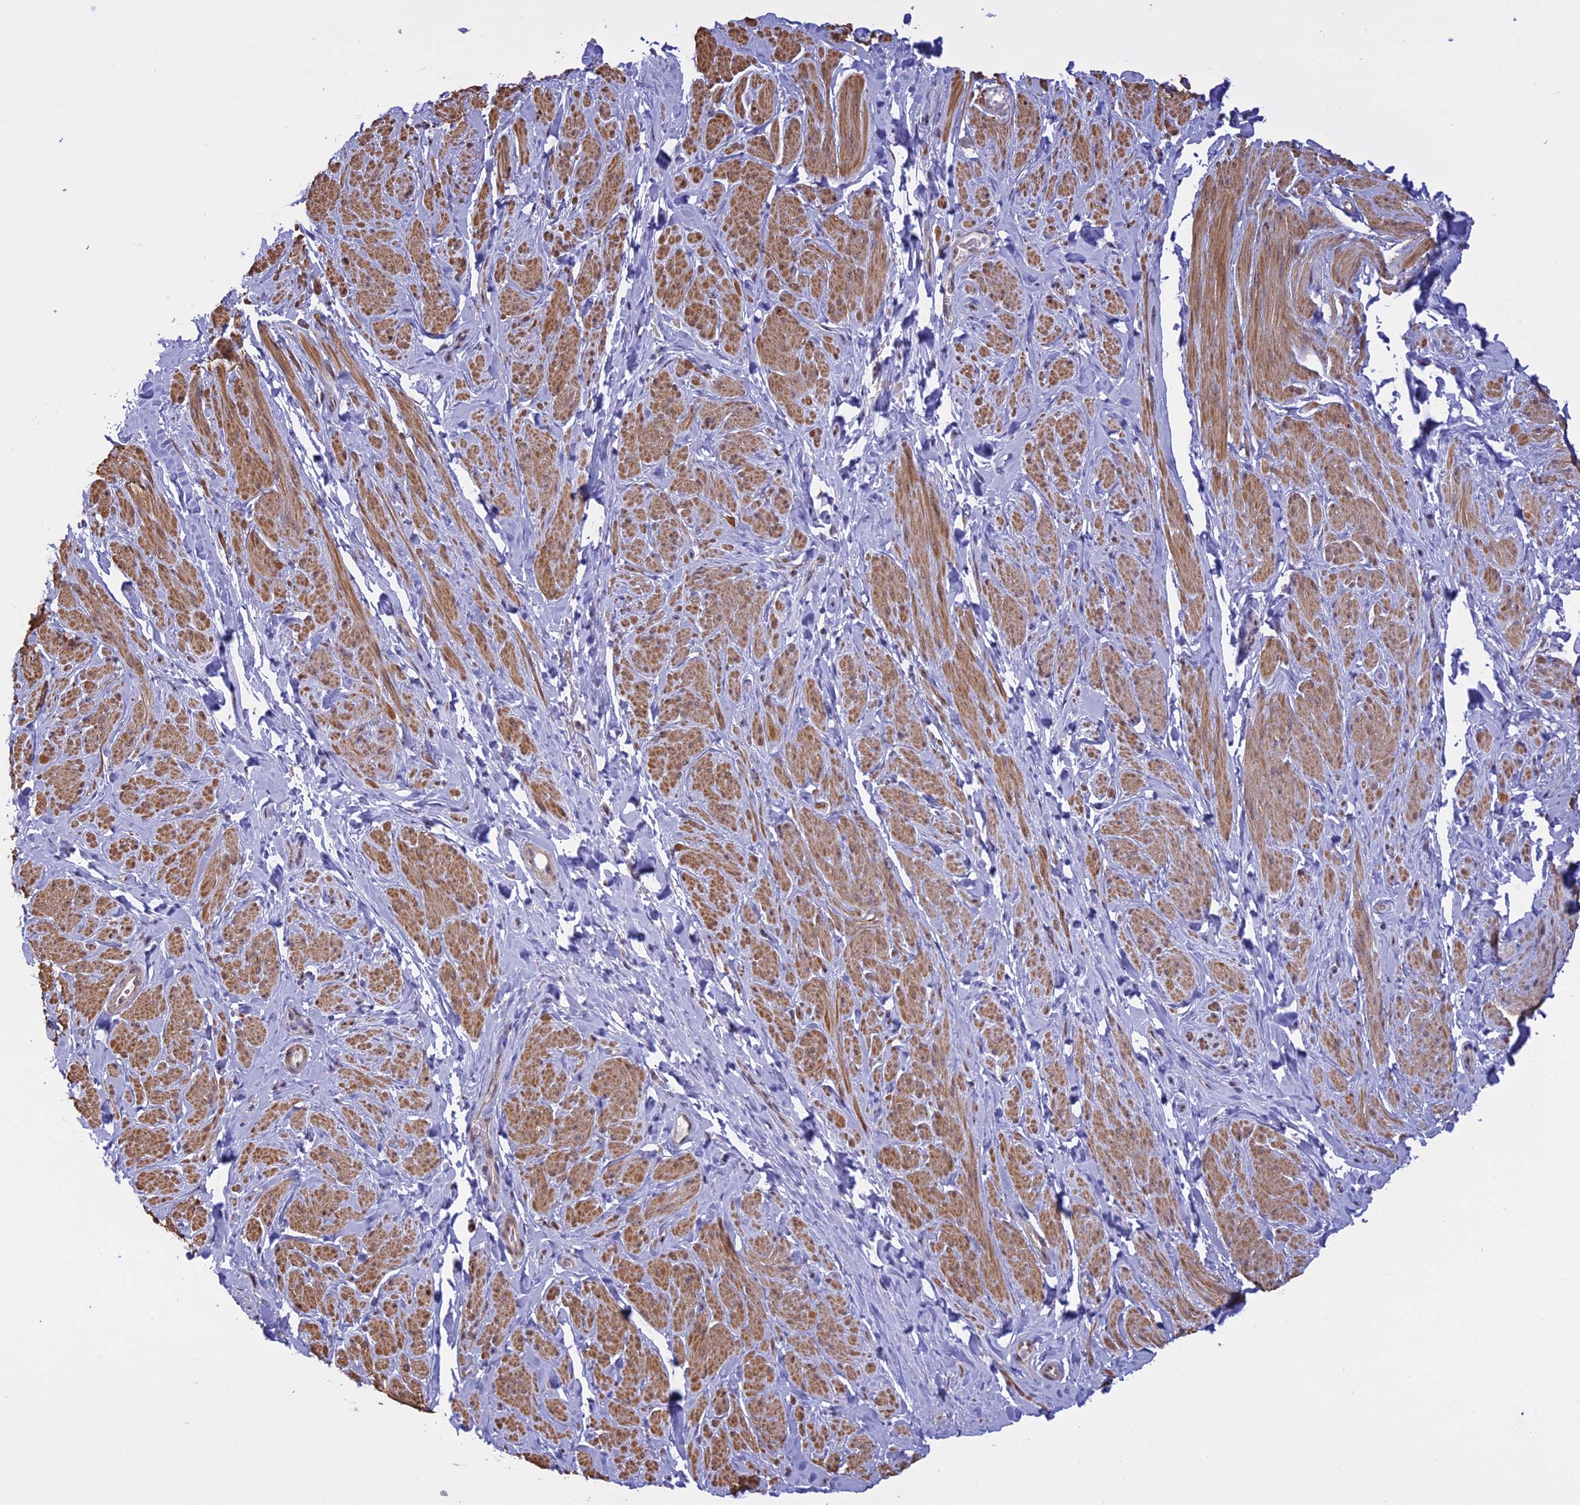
{"staining": {"intensity": "moderate", "quantity": "25%-75%", "location": "cytoplasmic/membranous"}, "tissue": "smooth muscle", "cell_type": "Smooth muscle cells", "image_type": "normal", "snomed": [{"axis": "morphology", "description": "Normal tissue, NOS"}, {"axis": "topography", "description": "Smooth muscle"}, {"axis": "topography", "description": "Peripheral nerve tissue"}], "caption": "DAB (3,3'-diaminobenzidine) immunohistochemical staining of unremarkable smooth muscle displays moderate cytoplasmic/membranous protein expression in approximately 25%-75% of smooth muscle cells.", "gene": "MGA", "patient": {"sex": "male", "age": 69}}